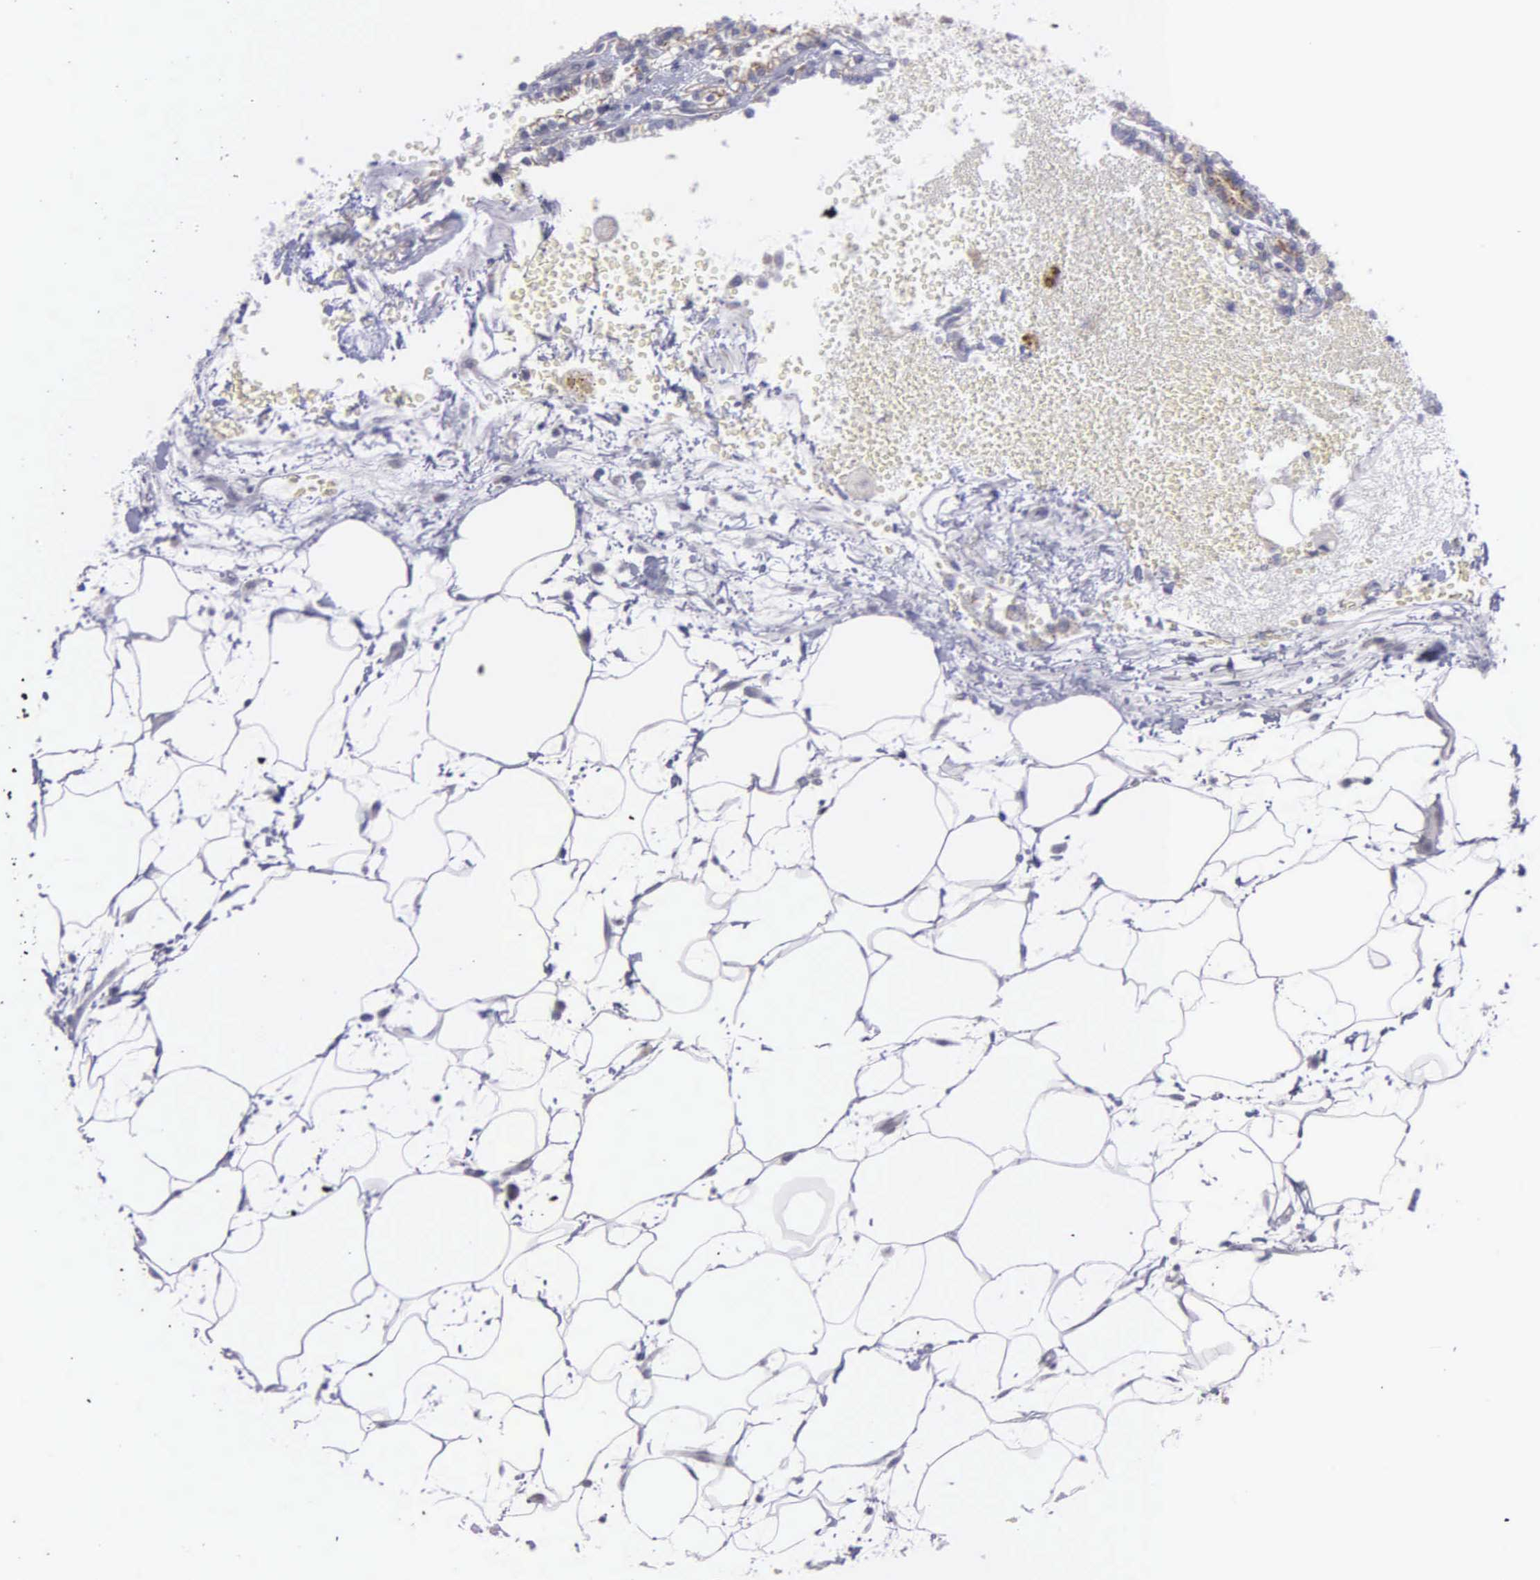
{"staining": {"intensity": "moderate", "quantity": "25%-75%", "location": "cytoplasmic/membranous"}, "tissue": "renal cancer", "cell_type": "Tumor cells", "image_type": "cancer", "snomed": [{"axis": "morphology", "description": "Adenocarcinoma, NOS"}, {"axis": "topography", "description": "Kidney"}], "caption": "IHC image of neoplastic tissue: adenocarcinoma (renal) stained using immunohistochemistry (IHC) shows medium levels of moderate protein expression localized specifically in the cytoplasmic/membranous of tumor cells, appearing as a cytoplasmic/membranous brown color.", "gene": "SYNJ2BP", "patient": {"sex": "female", "age": 56}}